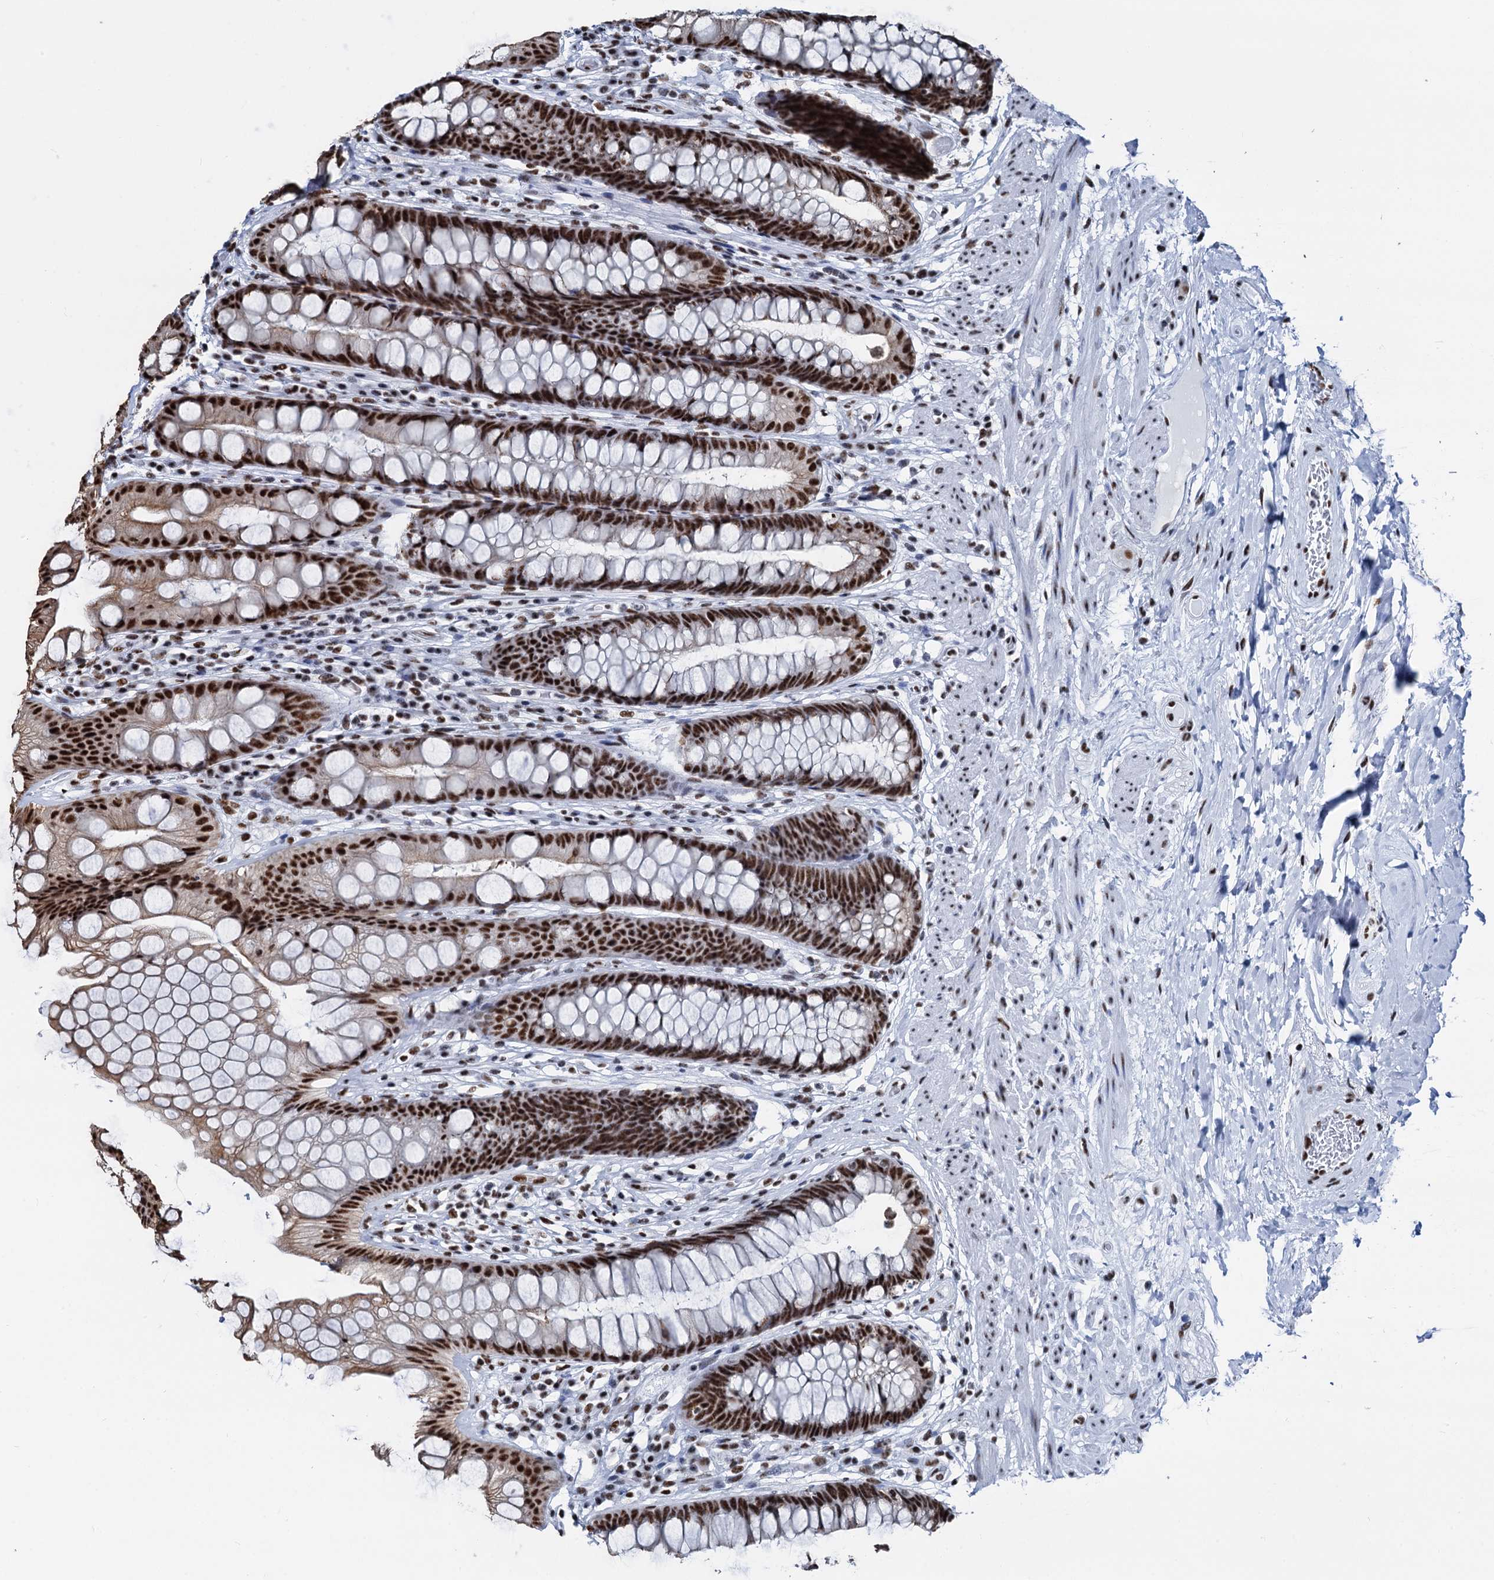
{"staining": {"intensity": "strong", "quantity": ">75%", "location": "nuclear"}, "tissue": "rectum", "cell_type": "Glandular cells", "image_type": "normal", "snomed": [{"axis": "morphology", "description": "Normal tissue, NOS"}, {"axis": "topography", "description": "Rectum"}], "caption": "The micrograph shows immunohistochemical staining of unremarkable rectum. There is strong nuclear staining is appreciated in about >75% of glandular cells. (Brightfield microscopy of DAB IHC at high magnification).", "gene": "DDX23", "patient": {"sex": "male", "age": 74}}